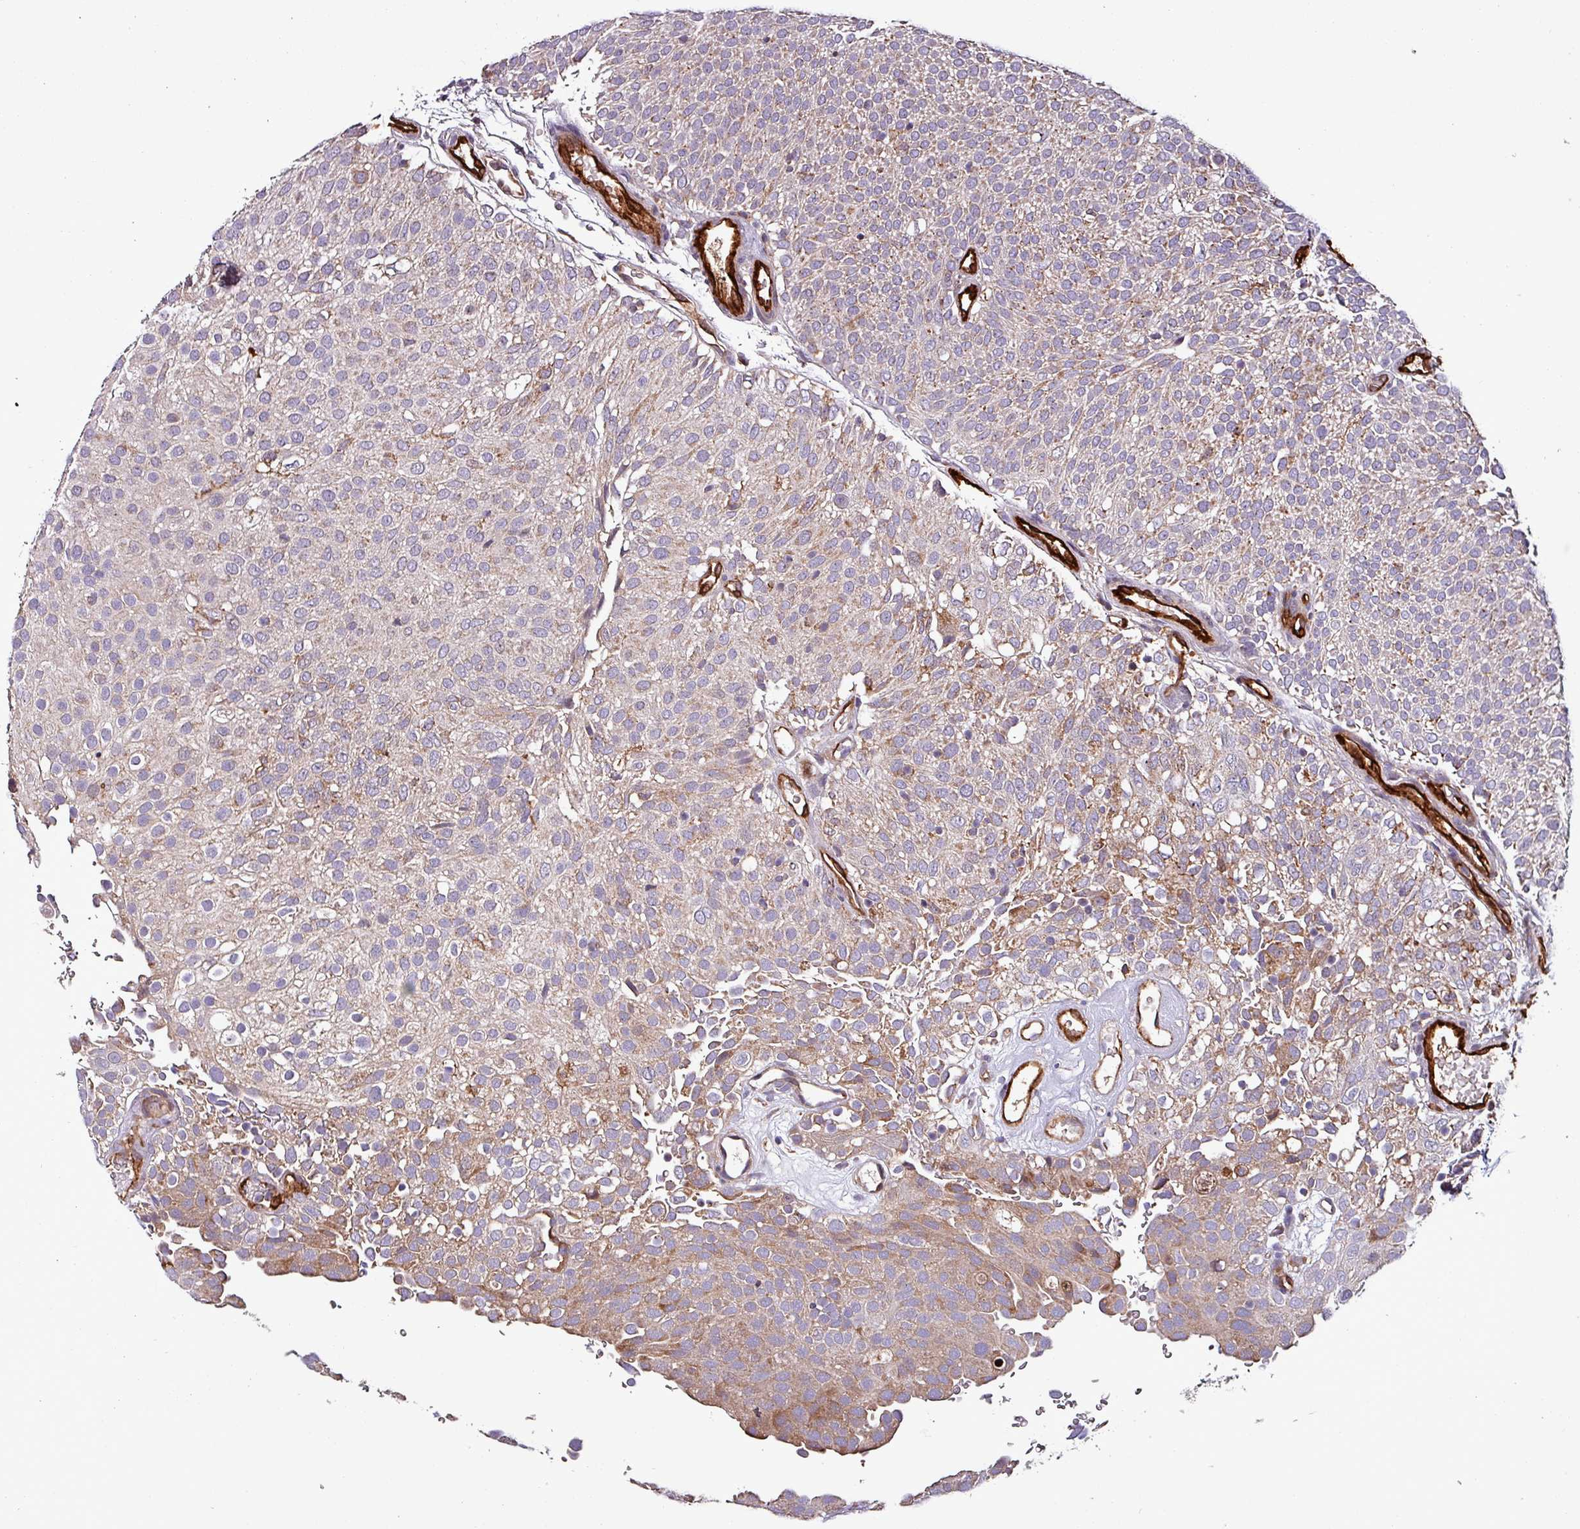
{"staining": {"intensity": "moderate", "quantity": "25%-75%", "location": "cytoplasmic/membranous"}, "tissue": "urothelial cancer", "cell_type": "Tumor cells", "image_type": "cancer", "snomed": [{"axis": "morphology", "description": "Urothelial carcinoma, Low grade"}, {"axis": "topography", "description": "Urinary bladder"}], "caption": "Protein analysis of urothelial cancer tissue reveals moderate cytoplasmic/membranous positivity in about 25%-75% of tumor cells.", "gene": "SCIN", "patient": {"sex": "male", "age": 78}}